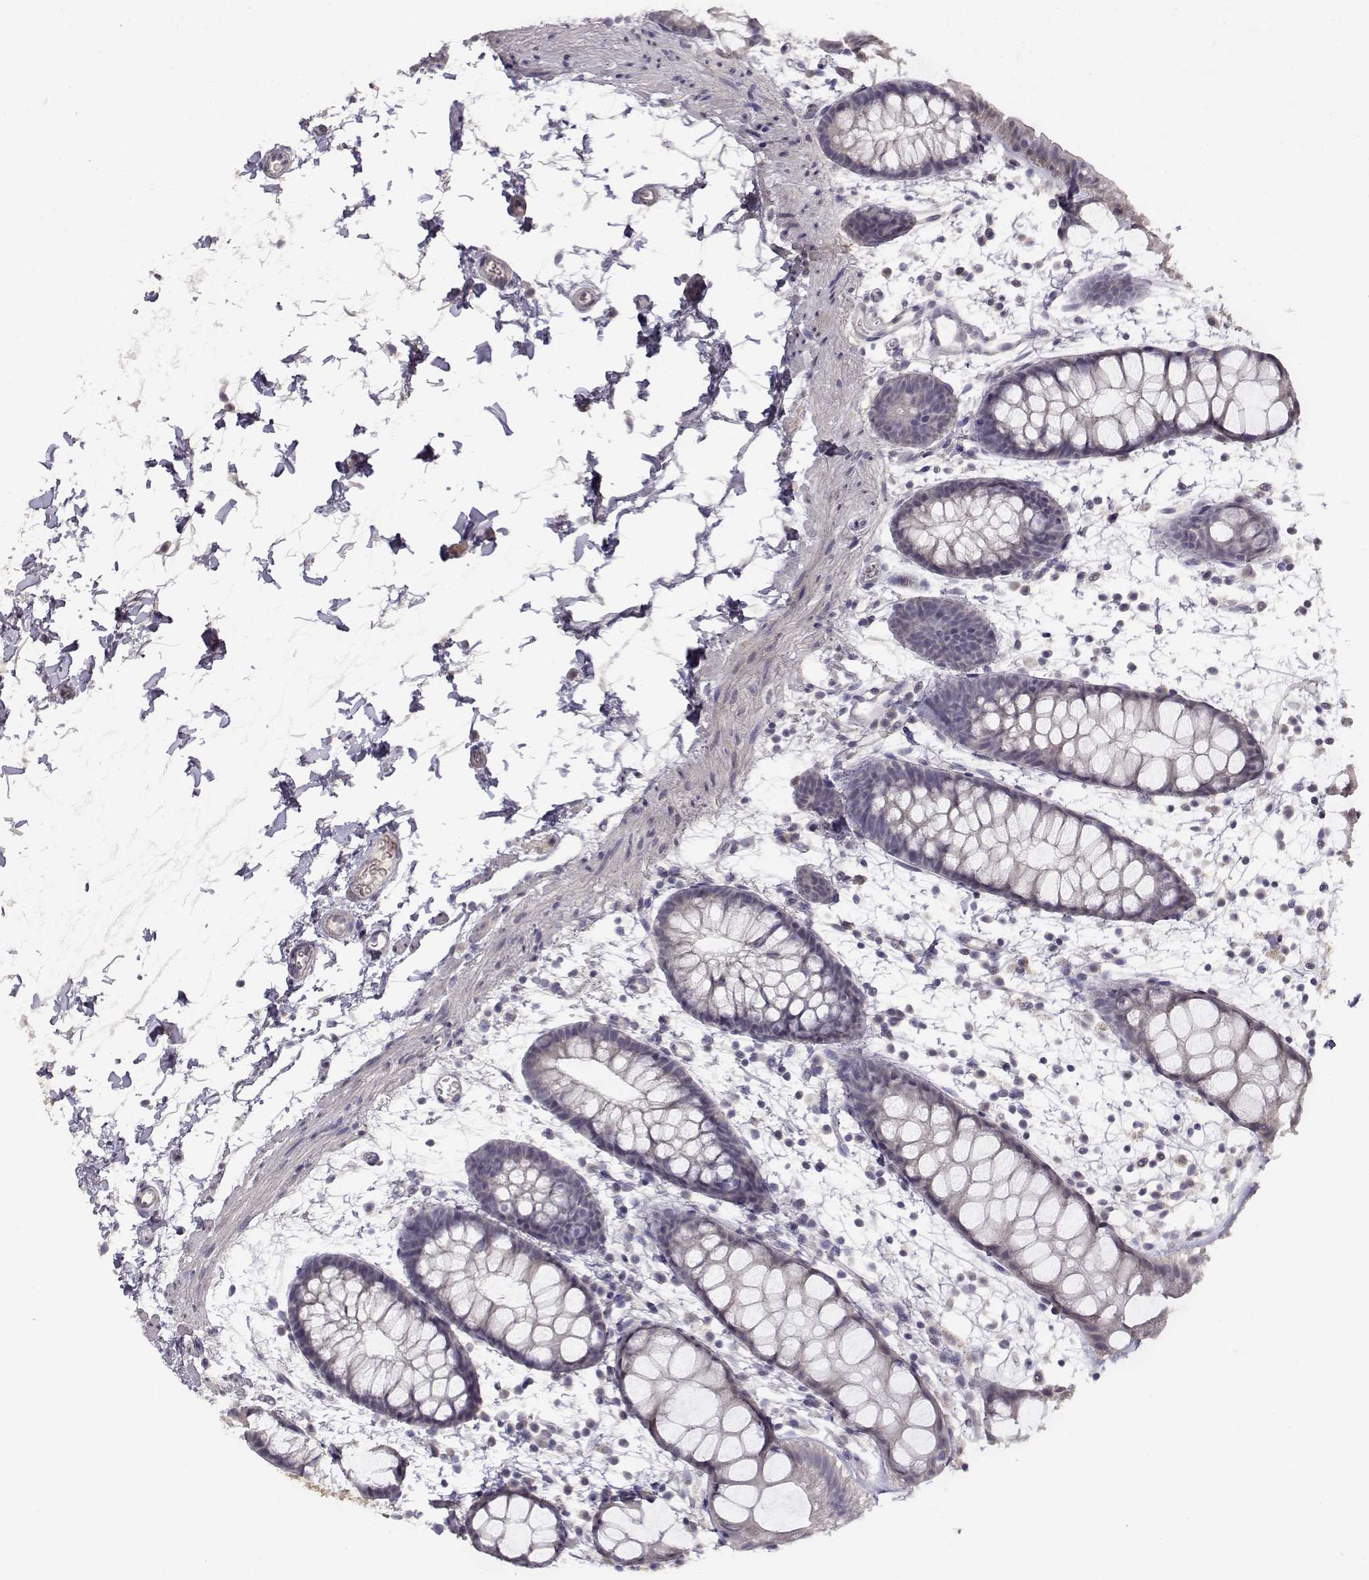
{"staining": {"intensity": "negative", "quantity": "none", "location": "none"}, "tissue": "rectum", "cell_type": "Glandular cells", "image_type": "normal", "snomed": [{"axis": "morphology", "description": "Normal tissue, NOS"}, {"axis": "topography", "description": "Rectum"}], "caption": "High power microscopy photomicrograph of an immunohistochemistry photomicrograph of normal rectum, revealing no significant expression in glandular cells.", "gene": "RHOXF2", "patient": {"sex": "male", "age": 57}}